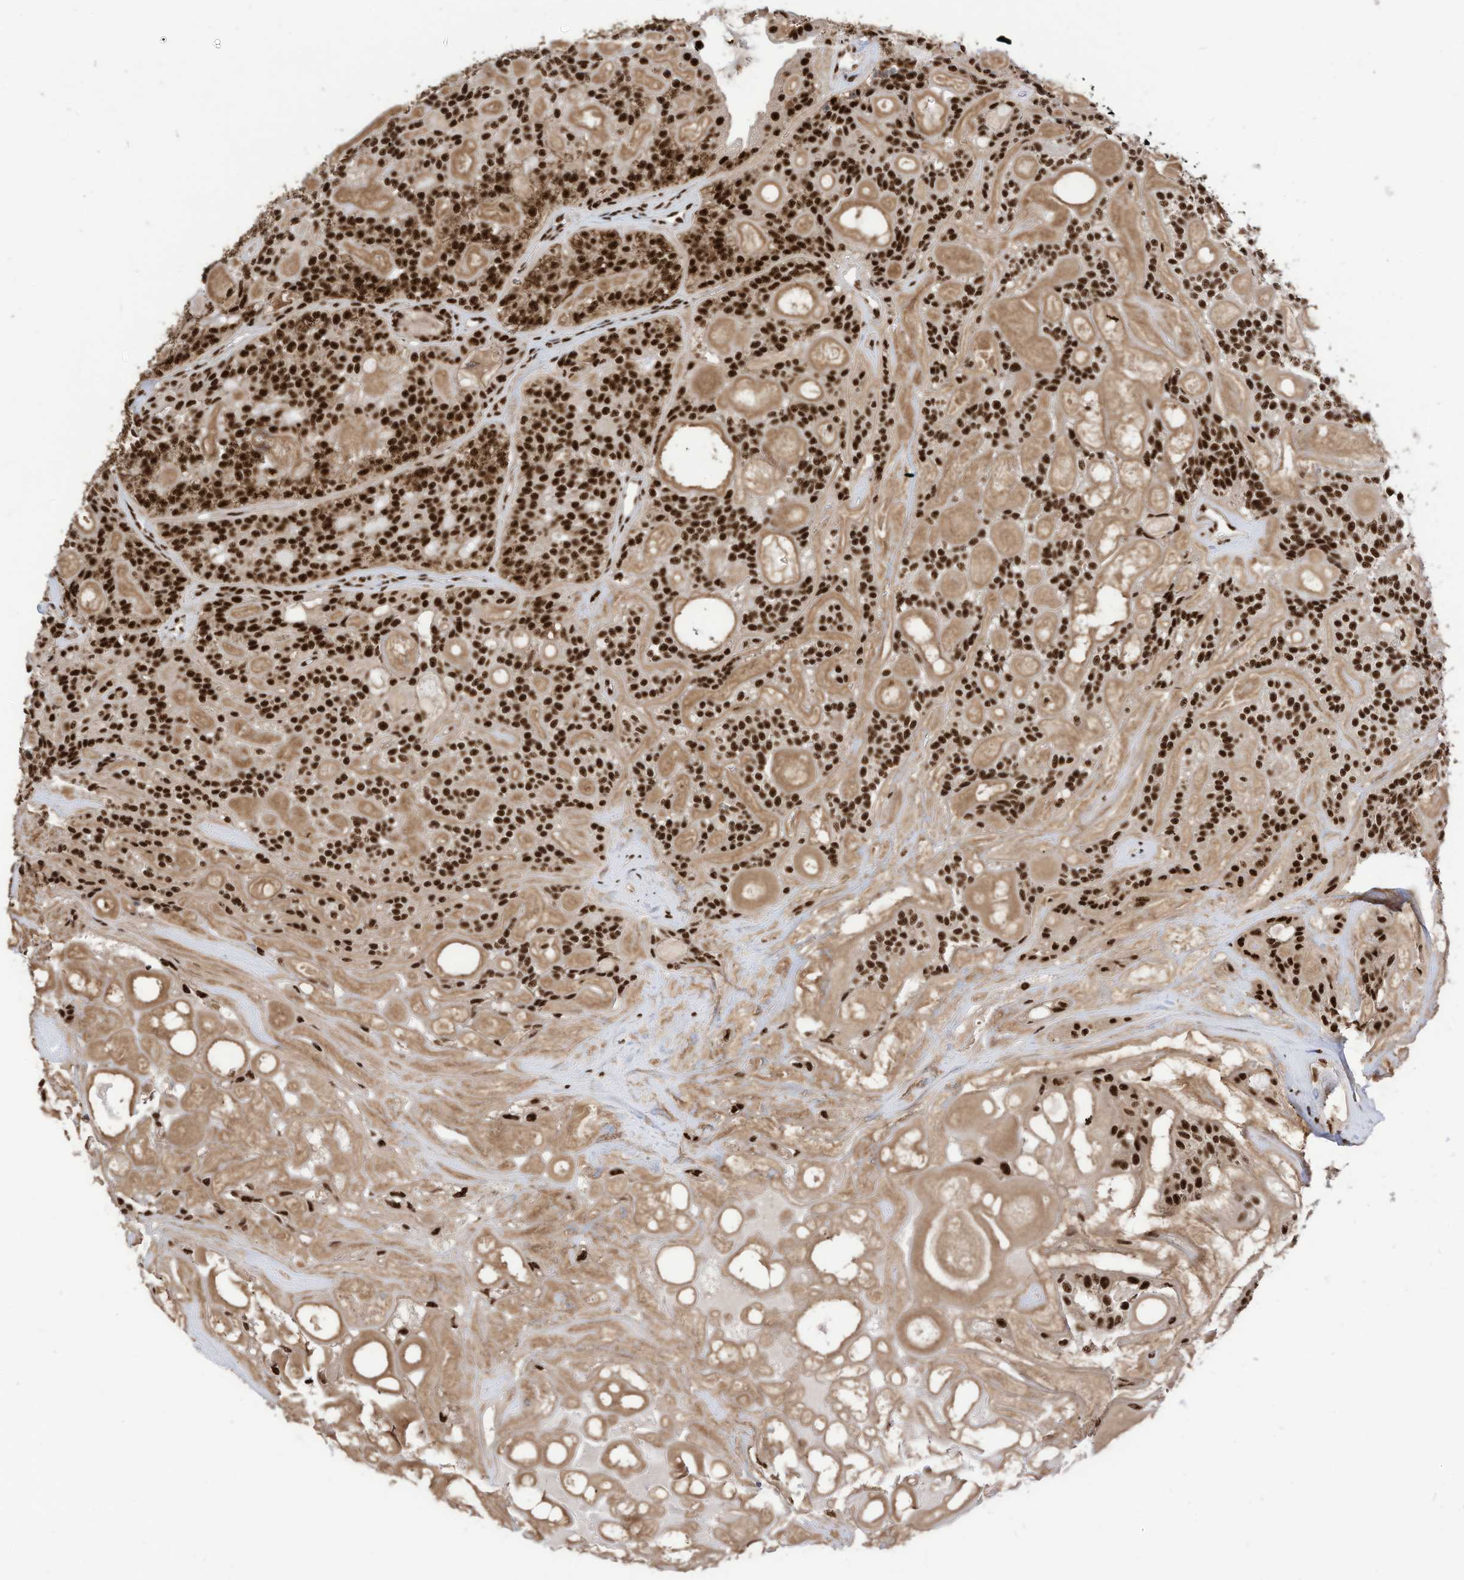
{"staining": {"intensity": "strong", "quantity": ">75%", "location": "nuclear"}, "tissue": "head and neck cancer", "cell_type": "Tumor cells", "image_type": "cancer", "snomed": [{"axis": "morphology", "description": "Adenocarcinoma, NOS"}, {"axis": "topography", "description": "Head-Neck"}], "caption": "Immunohistochemical staining of human head and neck cancer (adenocarcinoma) demonstrates high levels of strong nuclear protein expression in about >75% of tumor cells. Nuclei are stained in blue.", "gene": "SF3A3", "patient": {"sex": "male", "age": 66}}